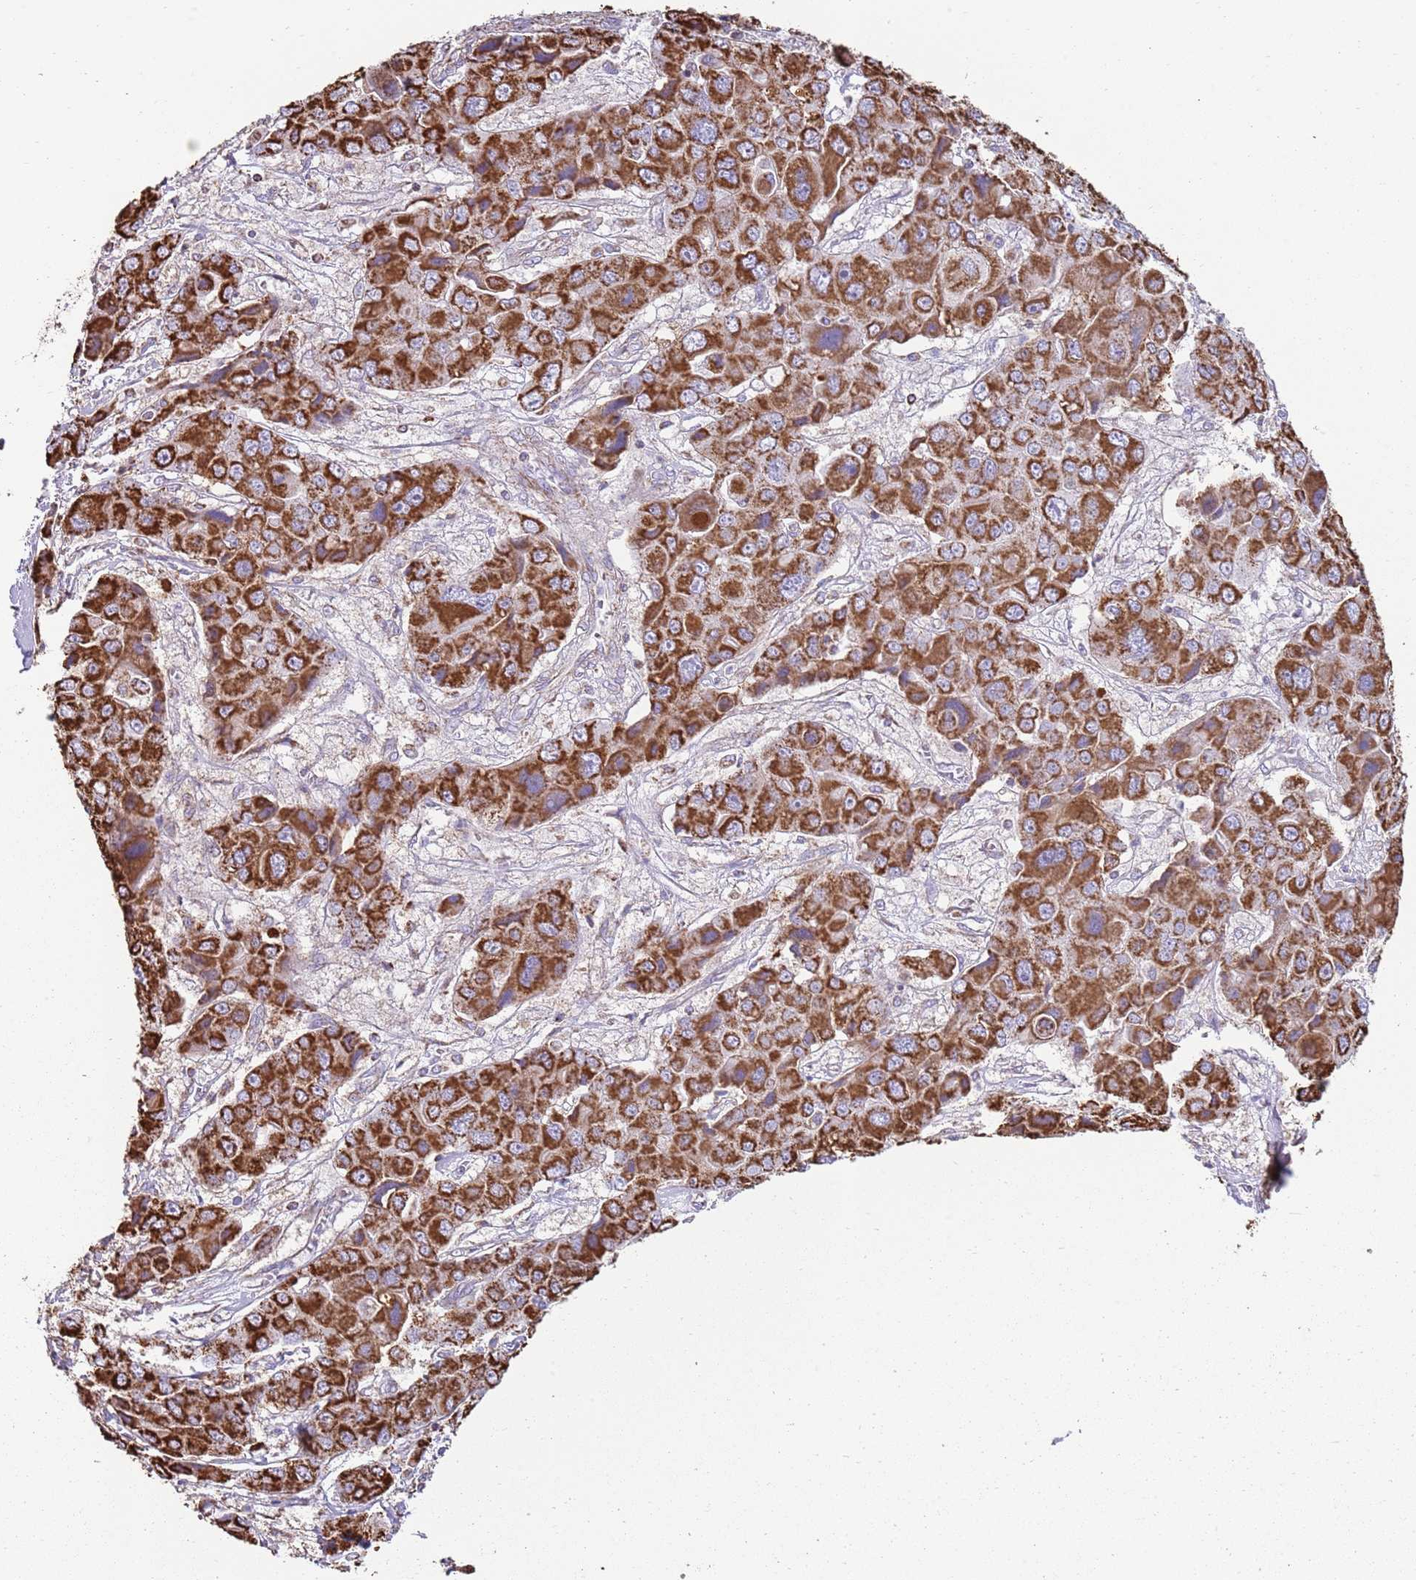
{"staining": {"intensity": "strong", "quantity": ">75%", "location": "cytoplasmic/membranous"}, "tissue": "liver cancer", "cell_type": "Tumor cells", "image_type": "cancer", "snomed": [{"axis": "morphology", "description": "Cholangiocarcinoma"}, {"axis": "topography", "description": "Liver"}], "caption": "Liver cancer was stained to show a protein in brown. There is high levels of strong cytoplasmic/membranous positivity in about >75% of tumor cells.", "gene": "TTLL1", "patient": {"sex": "male", "age": 67}}